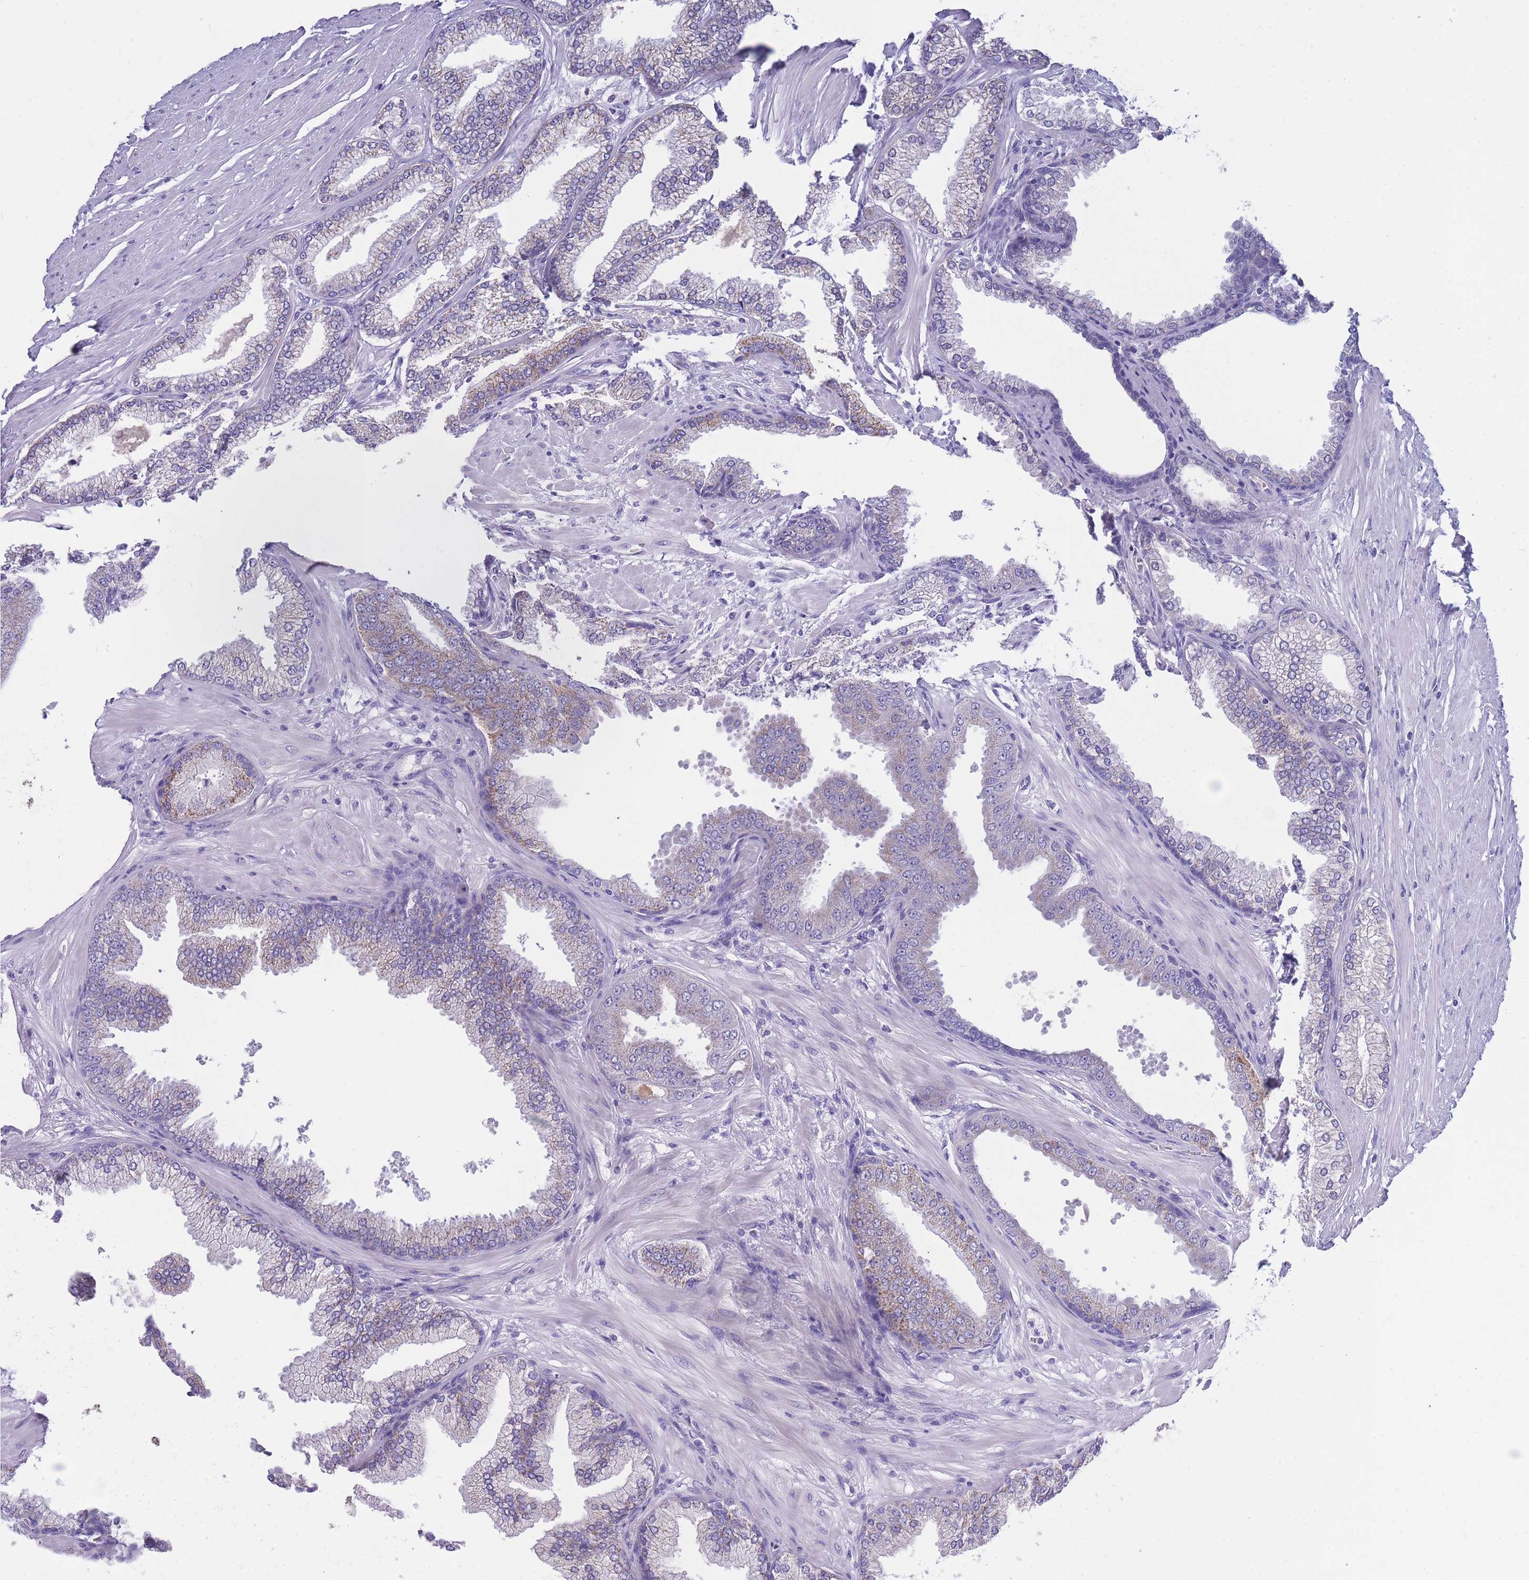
{"staining": {"intensity": "negative", "quantity": "none", "location": "none"}, "tissue": "prostate cancer", "cell_type": "Tumor cells", "image_type": "cancer", "snomed": [{"axis": "morphology", "description": "Adenocarcinoma, Low grade"}, {"axis": "topography", "description": "Prostate"}], "caption": "Immunohistochemical staining of prostate low-grade adenocarcinoma displays no significant expression in tumor cells. (Immunohistochemistry (ihc), brightfield microscopy, high magnification).", "gene": "INTS2", "patient": {"sex": "male", "age": 55}}